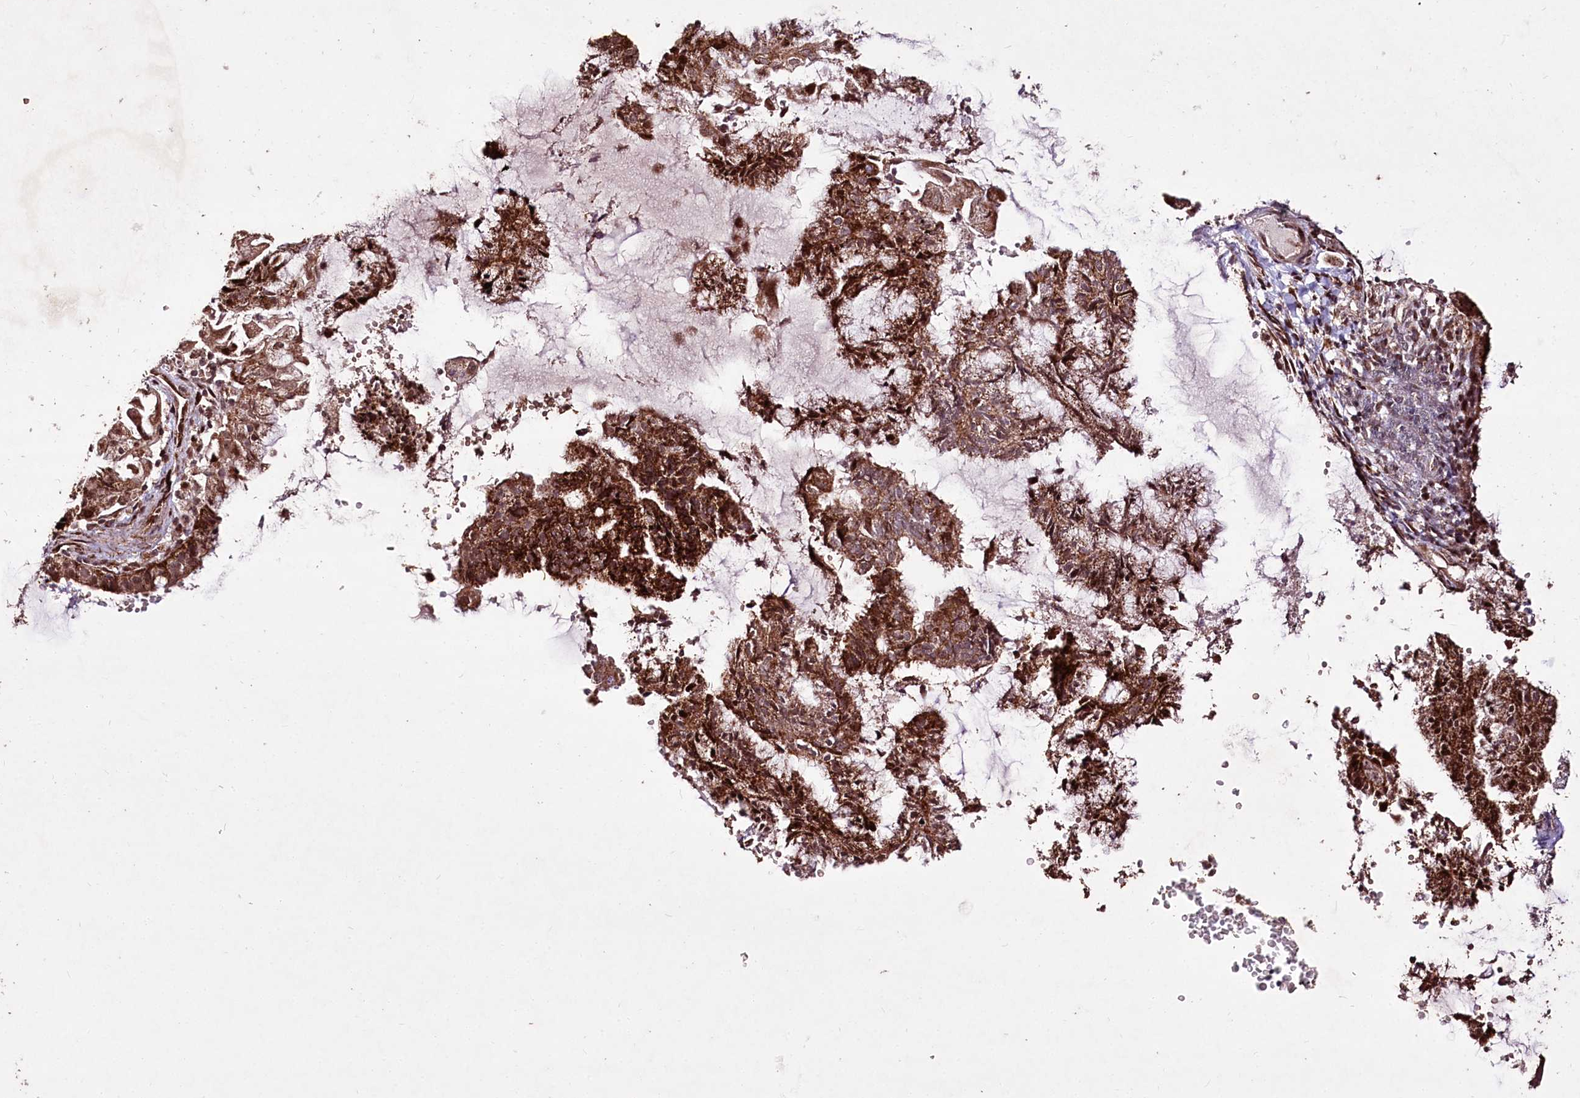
{"staining": {"intensity": "strong", "quantity": ">75%", "location": "cytoplasmic/membranous"}, "tissue": "endometrial cancer", "cell_type": "Tumor cells", "image_type": "cancer", "snomed": [{"axis": "morphology", "description": "Adenocarcinoma, NOS"}, {"axis": "topography", "description": "Endometrium"}], "caption": "Approximately >75% of tumor cells in adenocarcinoma (endometrial) exhibit strong cytoplasmic/membranous protein expression as visualized by brown immunohistochemical staining.", "gene": "CARD19", "patient": {"sex": "female", "age": 86}}